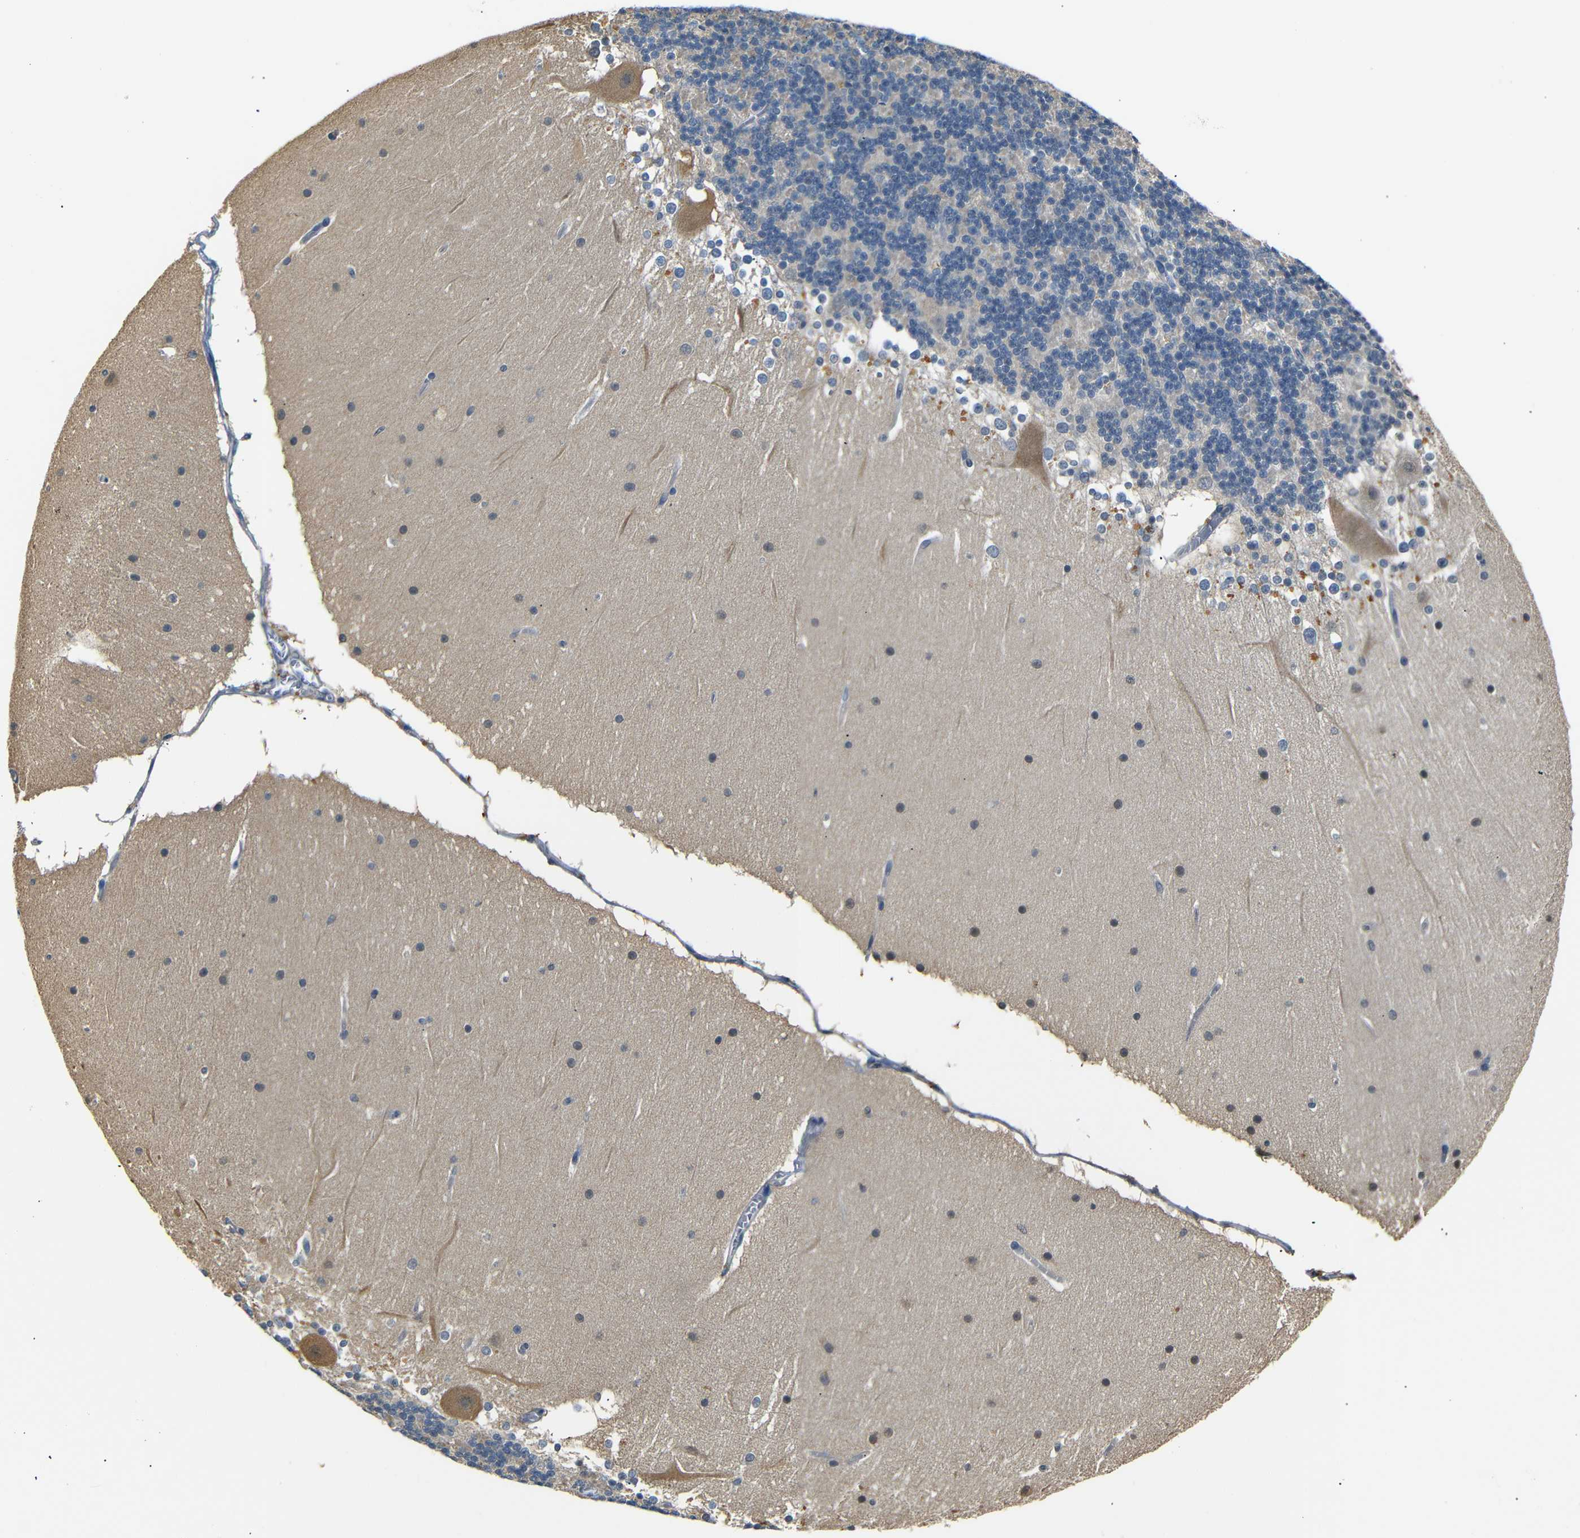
{"staining": {"intensity": "negative", "quantity": "none", "location": "none"}, "tissue": "cerebellum", "cell_type": "Cells in granular layer", "image_type": "normal", "snomed": [{"axis": "morphology", "description": "Normal tissue, NOS"}, {"axis": "topography", "description": "Cerebellum"}], "caption": "IHC of unremarkable human cerebellum shows no staining in cells in granular layer.", "gene": "SFN", "patient": {"sex": "female", "age": 19}}